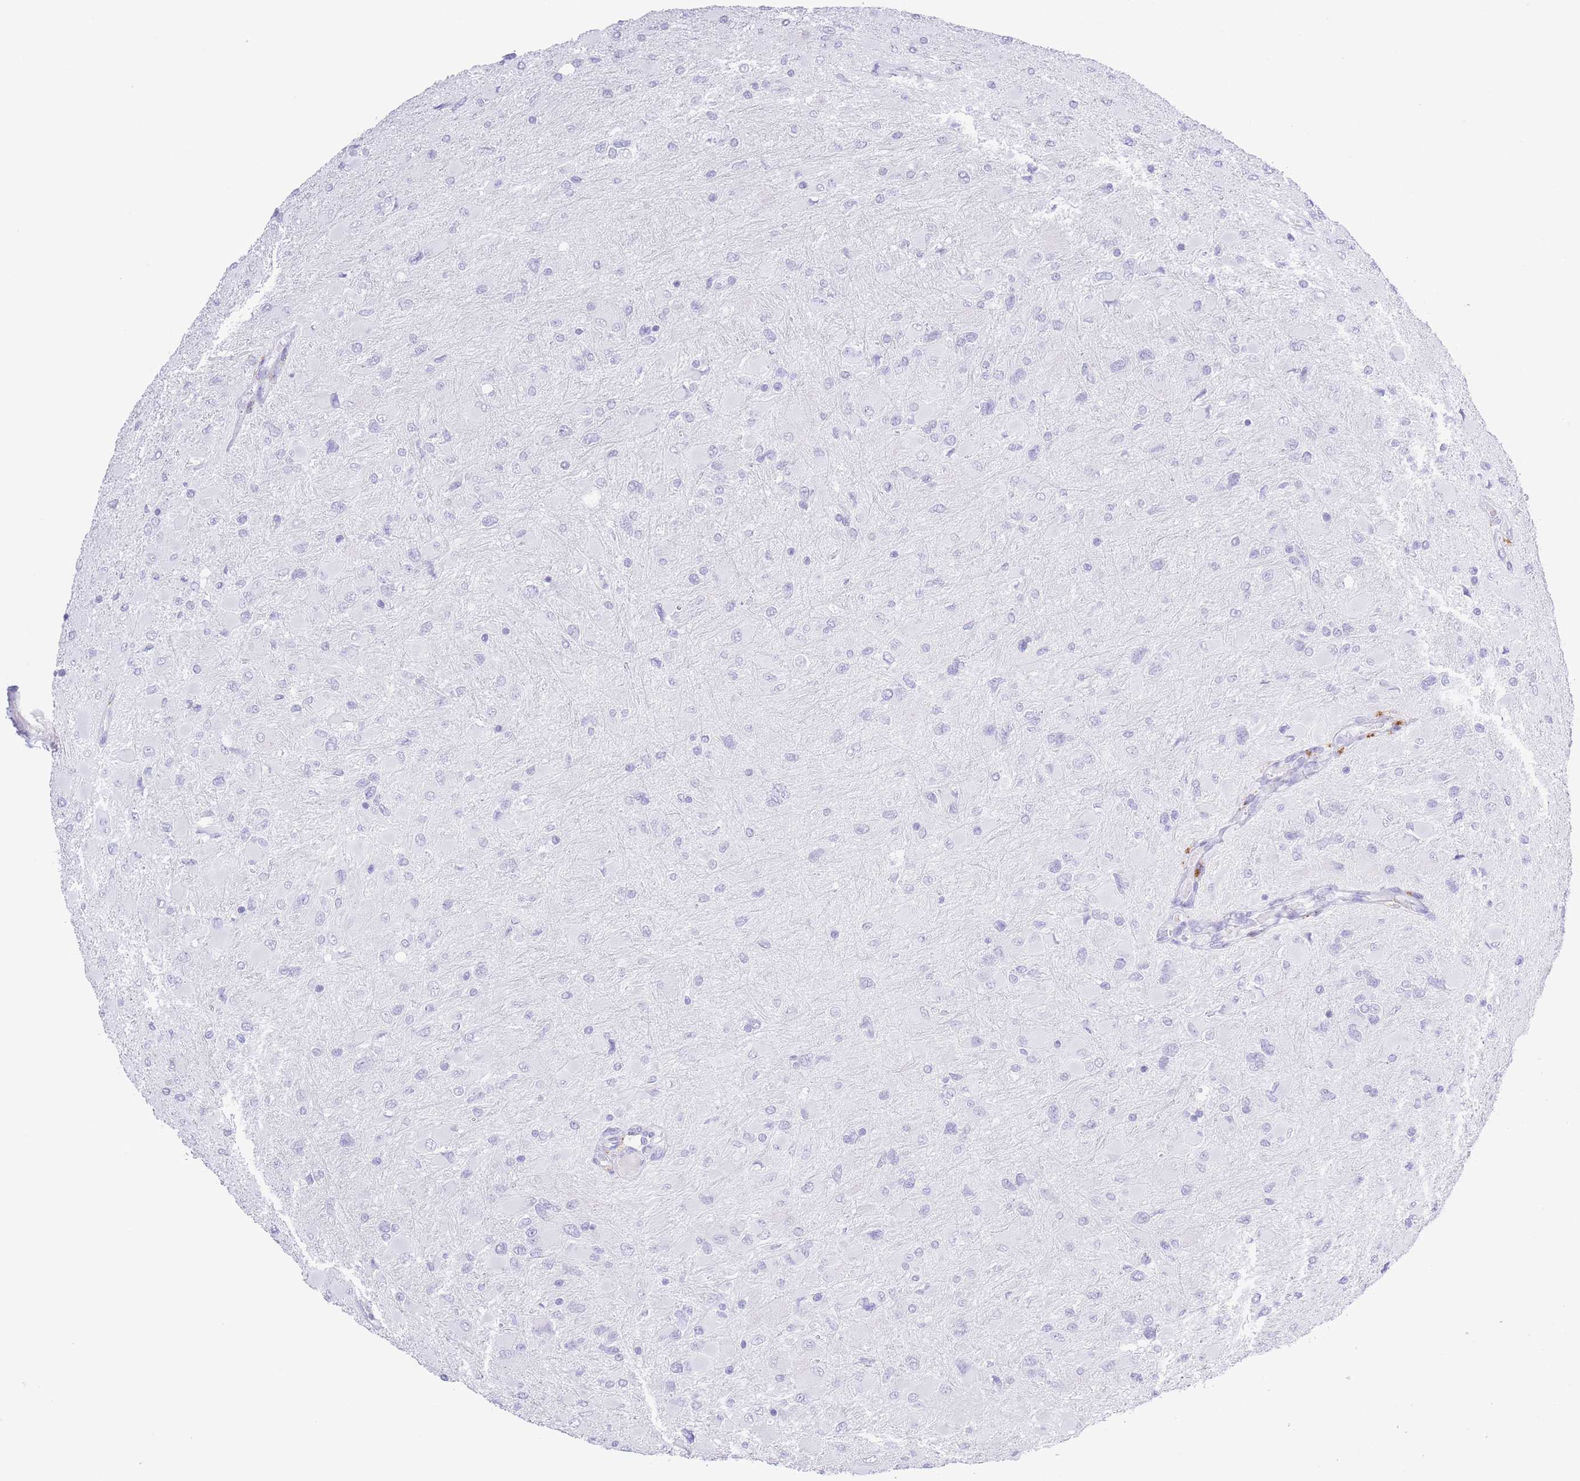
{"staining": {"intensity": "negative", "quantity": "none", "location": "none"}, "tissue": "glioma", "cell_type": "Tumor cells", "image_type": "cancer", "snomed": [{"axis": "morphology", "description": "Glioma, malignant, High grade"}, {"axis": "topography", "description": "Cerebral cortex"}], "caption": "The immunohistochemistry micrograph has no significant expression in tumor cells of malignant glioma (high-grade) tissue. (DAB (3,3'-diaminobenzidine) IHC with hematoxylin counter stain).", "gene": "PKLR", "patient": {"sex": "female", "age": 36}}